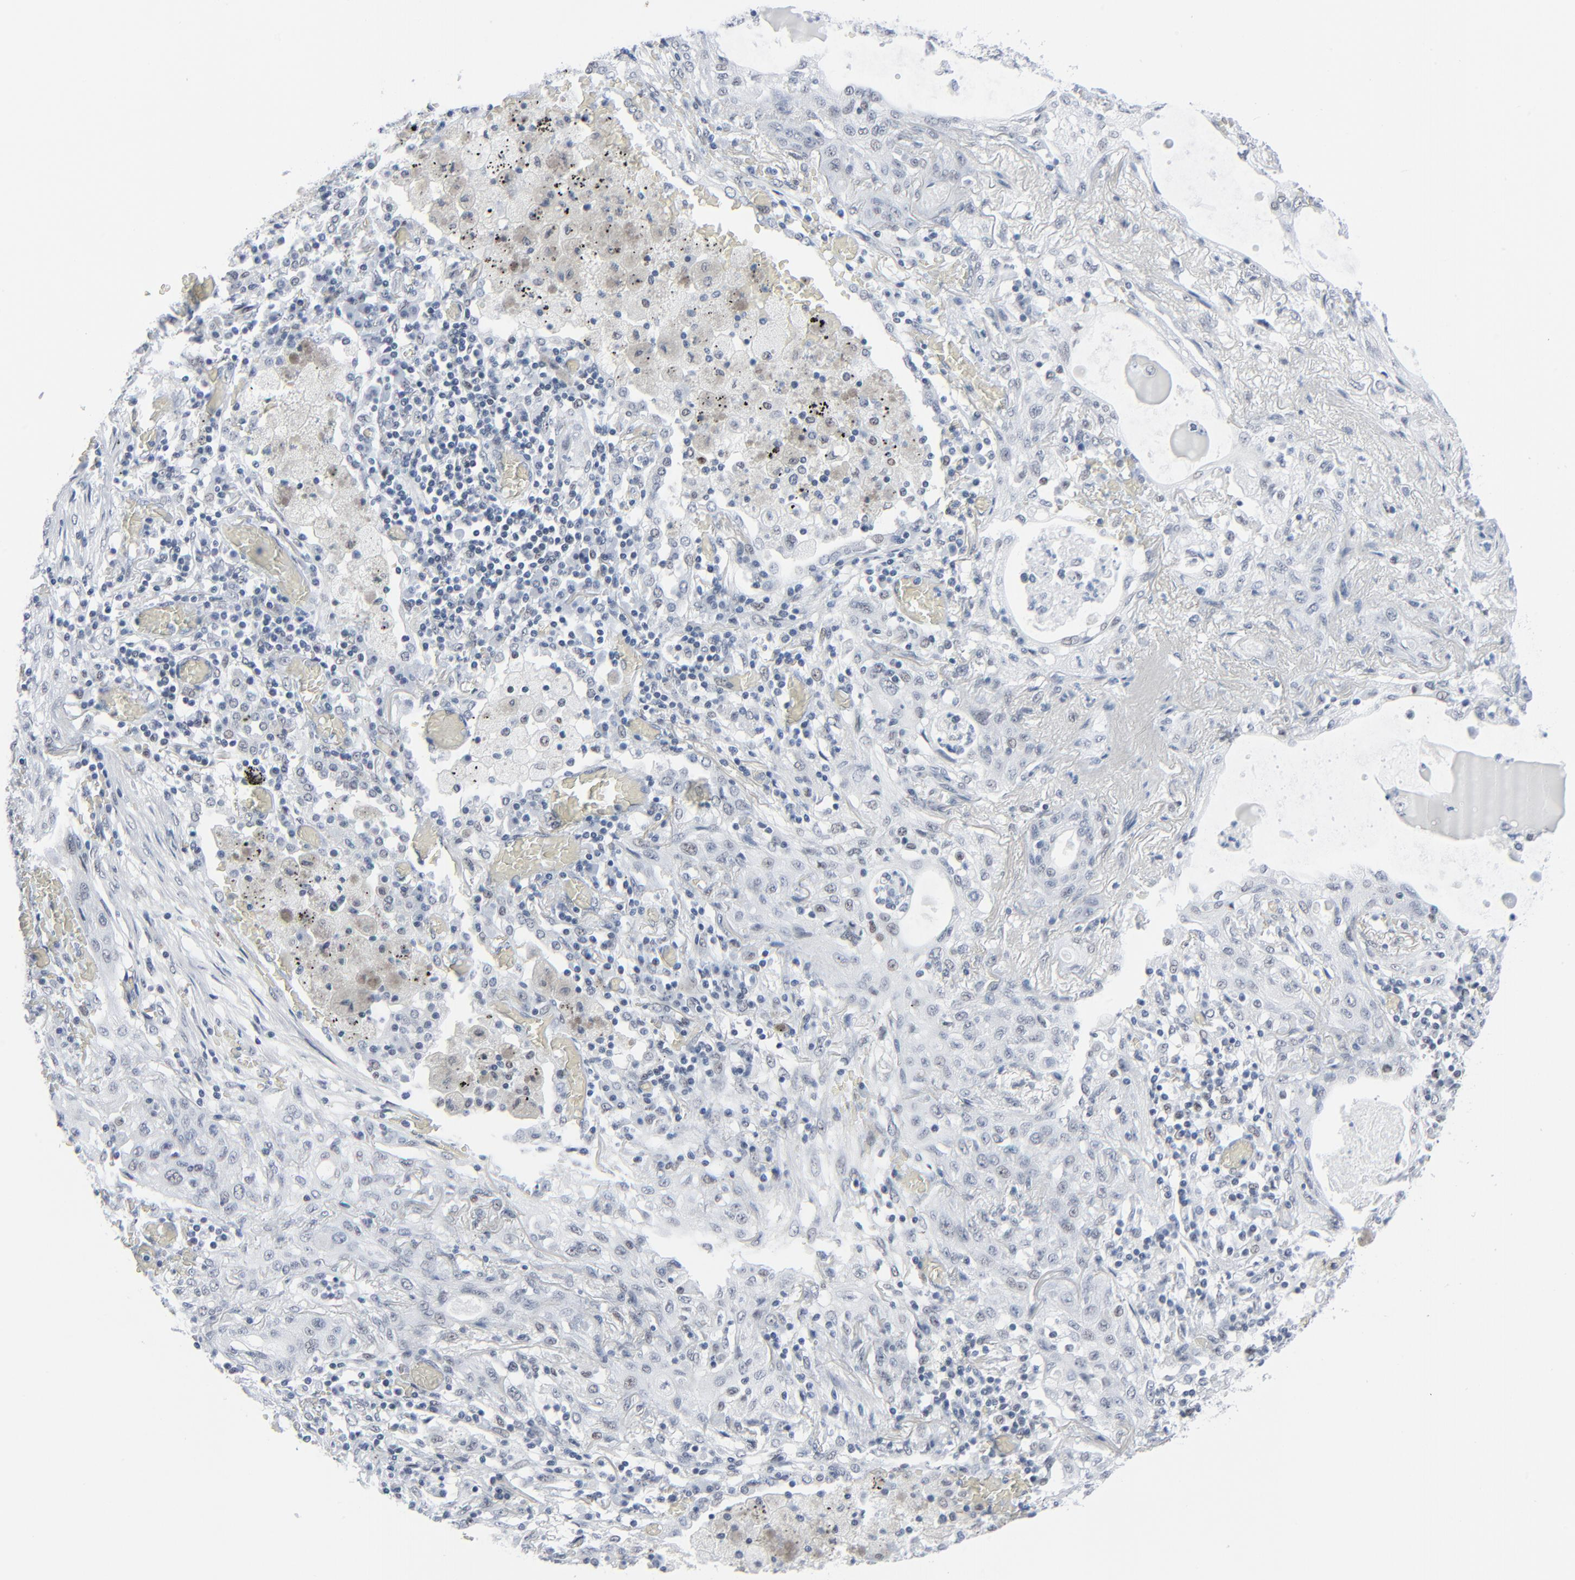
{"staining": {"intensity": "negative", "quantity": "none", "location": "none"}, "tissue": "lung cancer", "cell_type": "Tumor cells", "image_type": "cancer", "snomed": [{"axis": "morphology", "description": "Squamous cell carcinoma, NOS"}, {"axis": "topography", "description": "Lung"}], "caption": "This histopathology image is of lung cancer (squamous cell carcinoma) stained with immunohistochemistry (IHC) to label a protein in brown with the nuclei are counter-stained blue. There is no positivity in tumor cells.", "gene": "SIRT1", "patient": {"sex": "female", "age": 47}}